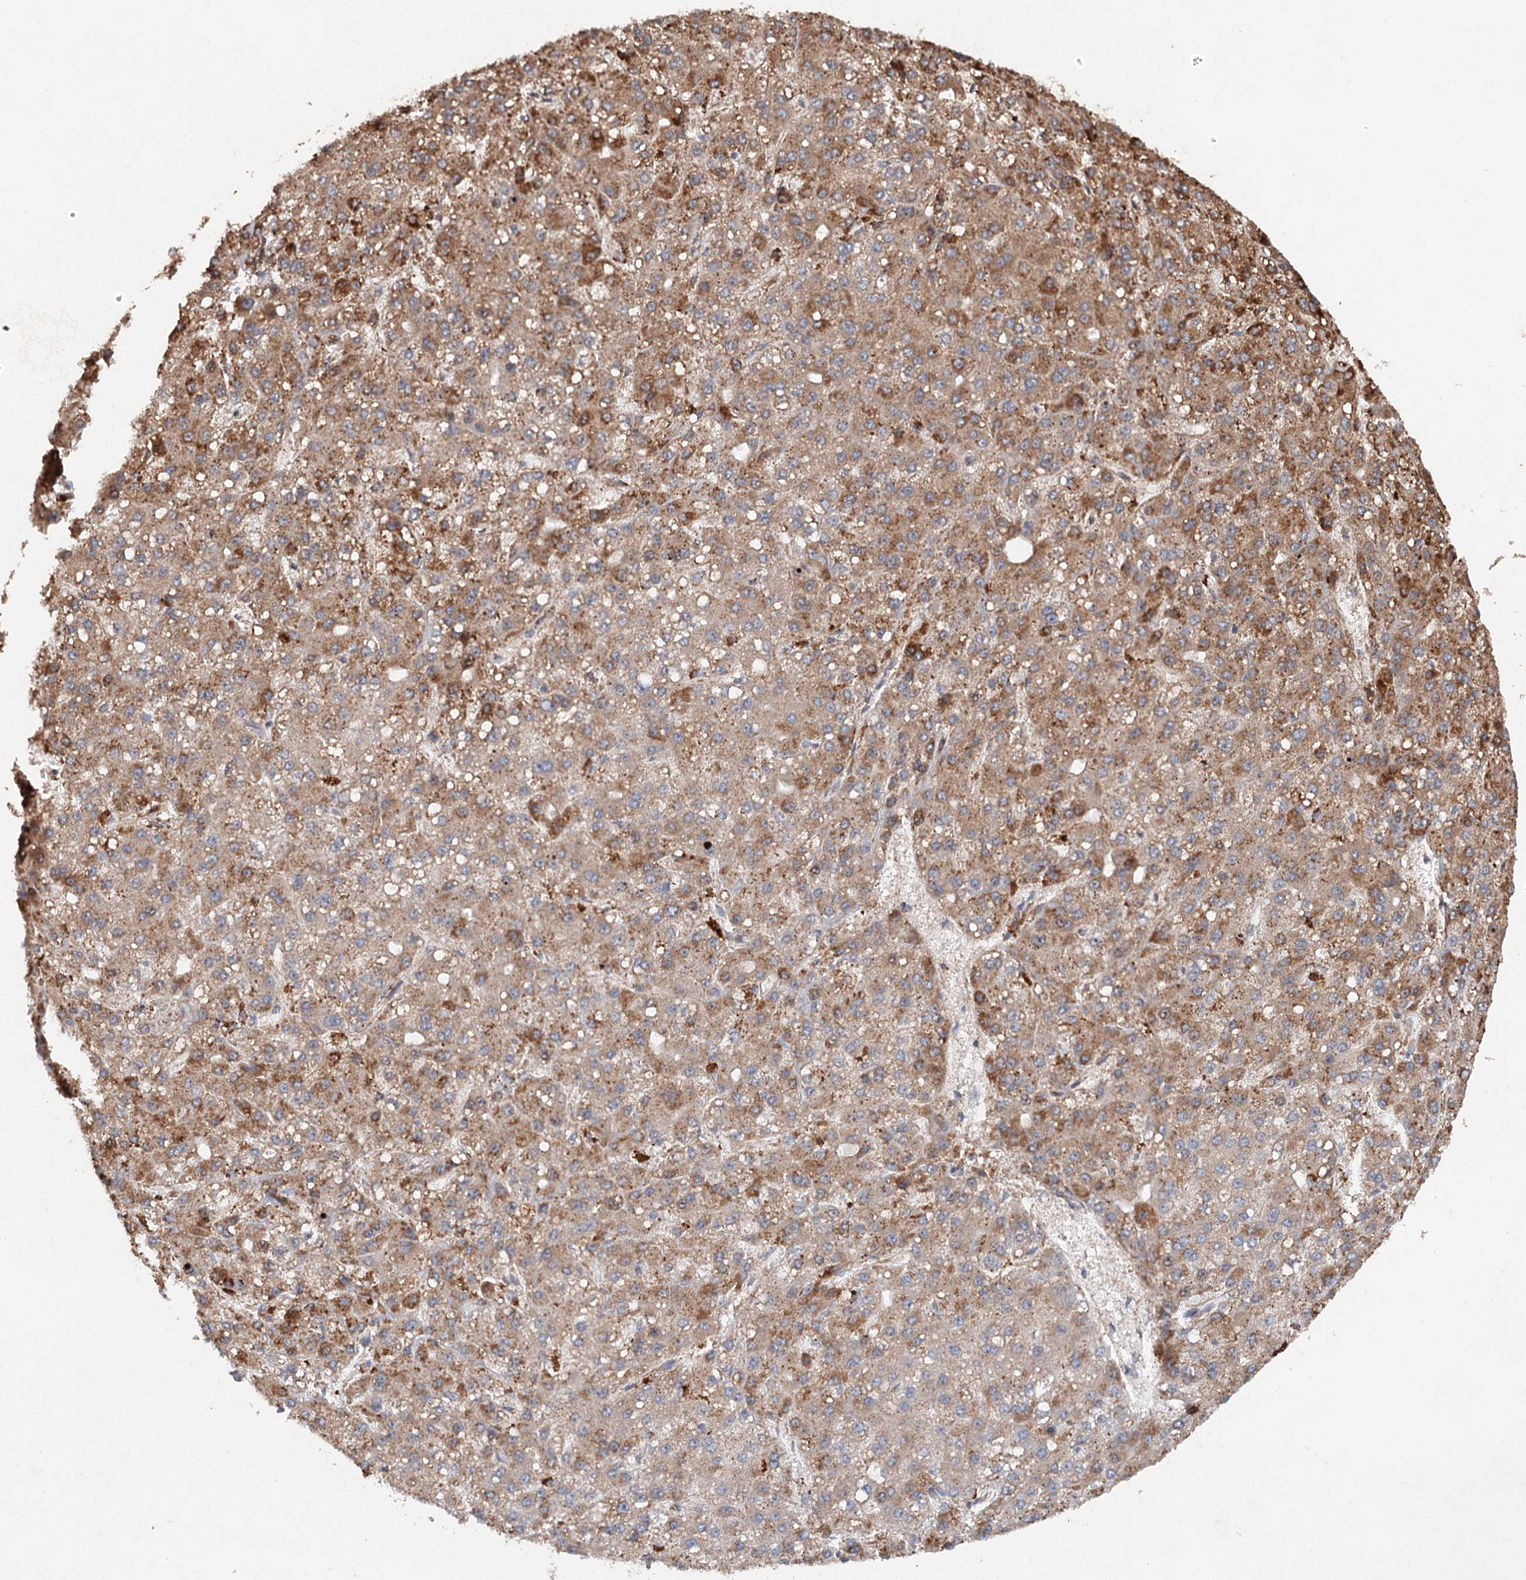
{"staining": {"intensity": "moderate", "quantity": ">75%", "location": "cytoplasmic/membranous"}, "tissue": "liver cancer", "cell_type": "Tumor cells", "image_type": "cancer", "snomed": [{"axis": "morphology", "description": "Carcinoma, Hepatocellular, NOS"}, {"axis": "topography", "description": "Liver"}], "caption": "Immunohistochemistry photomicrograph of human hepatocellular carcinoma (liver) stained for a protein (brown), which demonstrates medium levels of moderate cytoplasmic/membranous positivity in about >75% of tumor cells.", "gene": "SRPX2", "patient": {"sex": "male", "age": 67}}